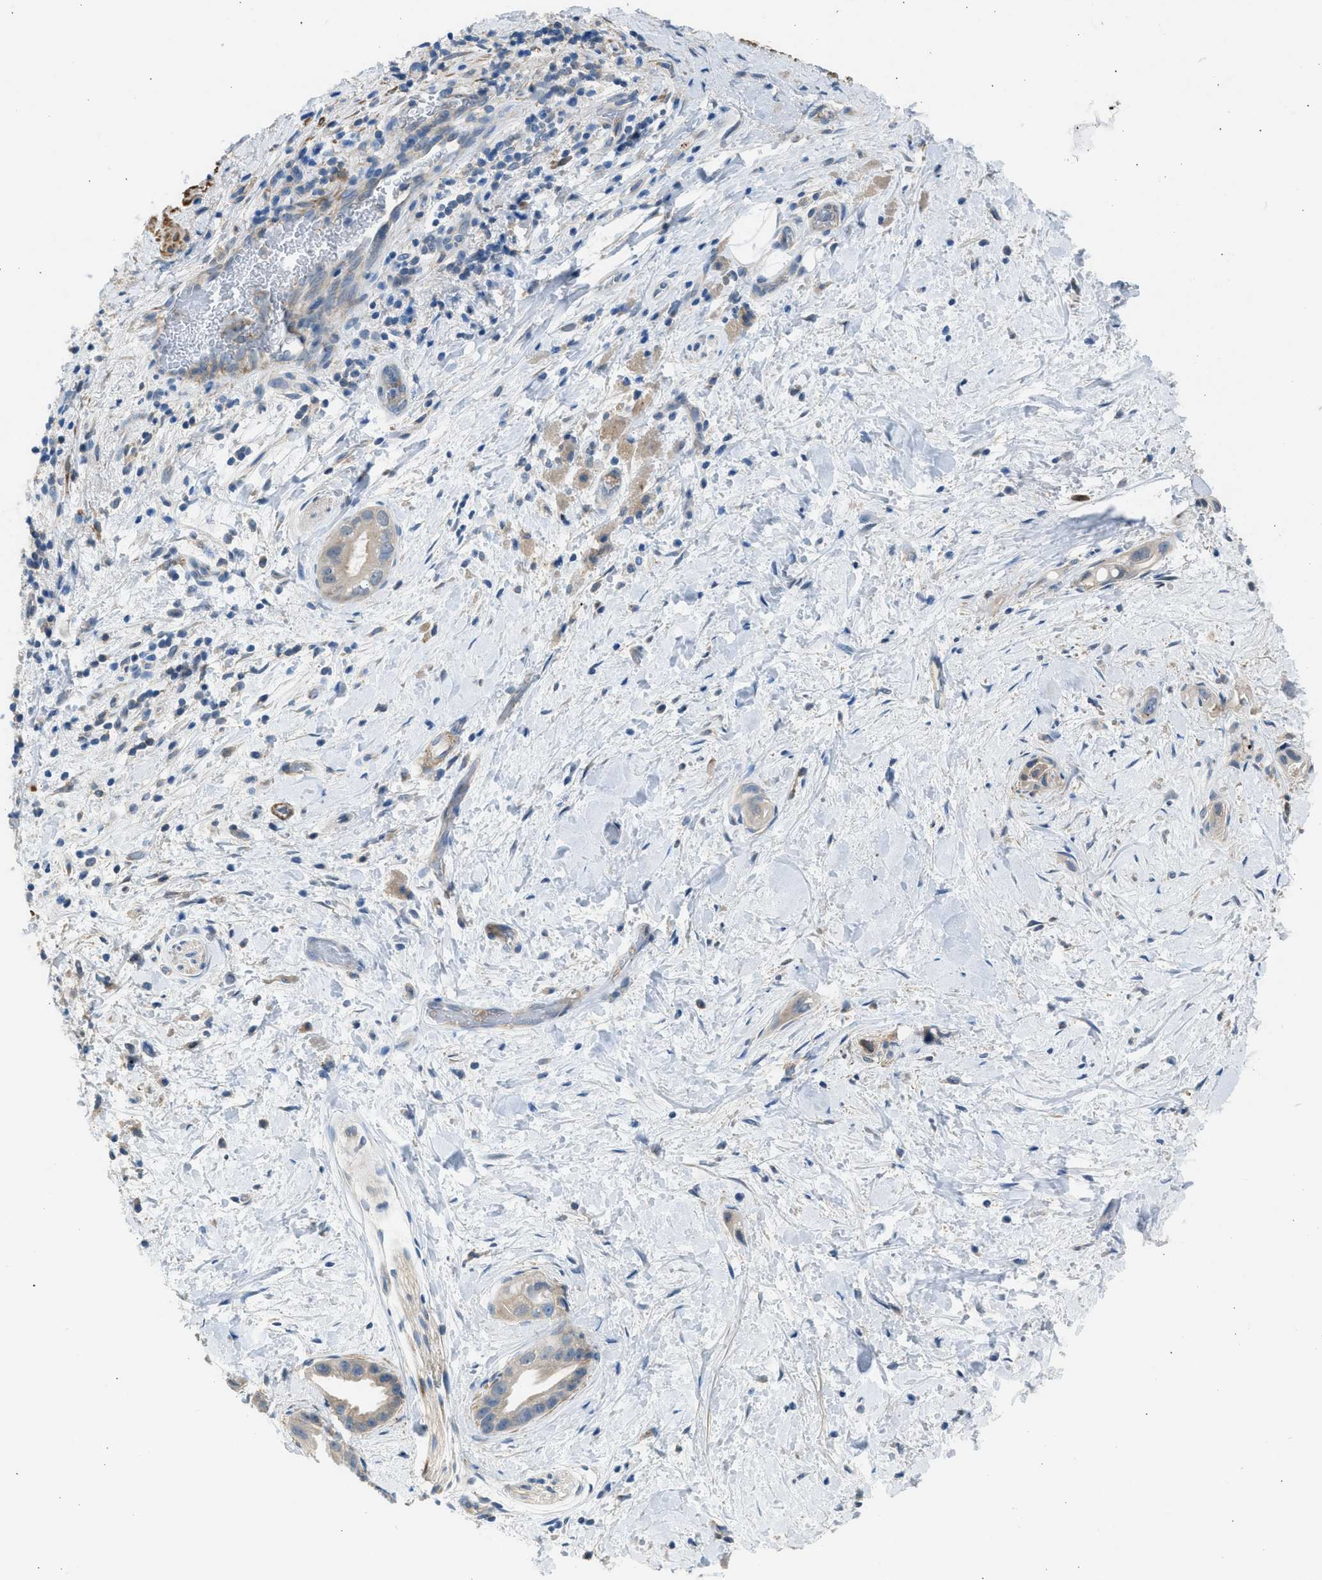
{"staining": {"intensity": "negative", "quantity": "none", "location": "none"}, "tissue": "pancreatic cancer", "cell_type": "Tumor cells", "image_type": "cancer", "snomed": [{"axis": "morphology", "description": "Adenocarcinoma, NOS"}, {"axis": "topography", "description": "Pancreas"}], "caption": "There is no significant positivity in tumor cells of pancreatic cancer (adenocarcinoma).", "gene": "PCNX3", "patient": {"sex": "male", "age": 55}}